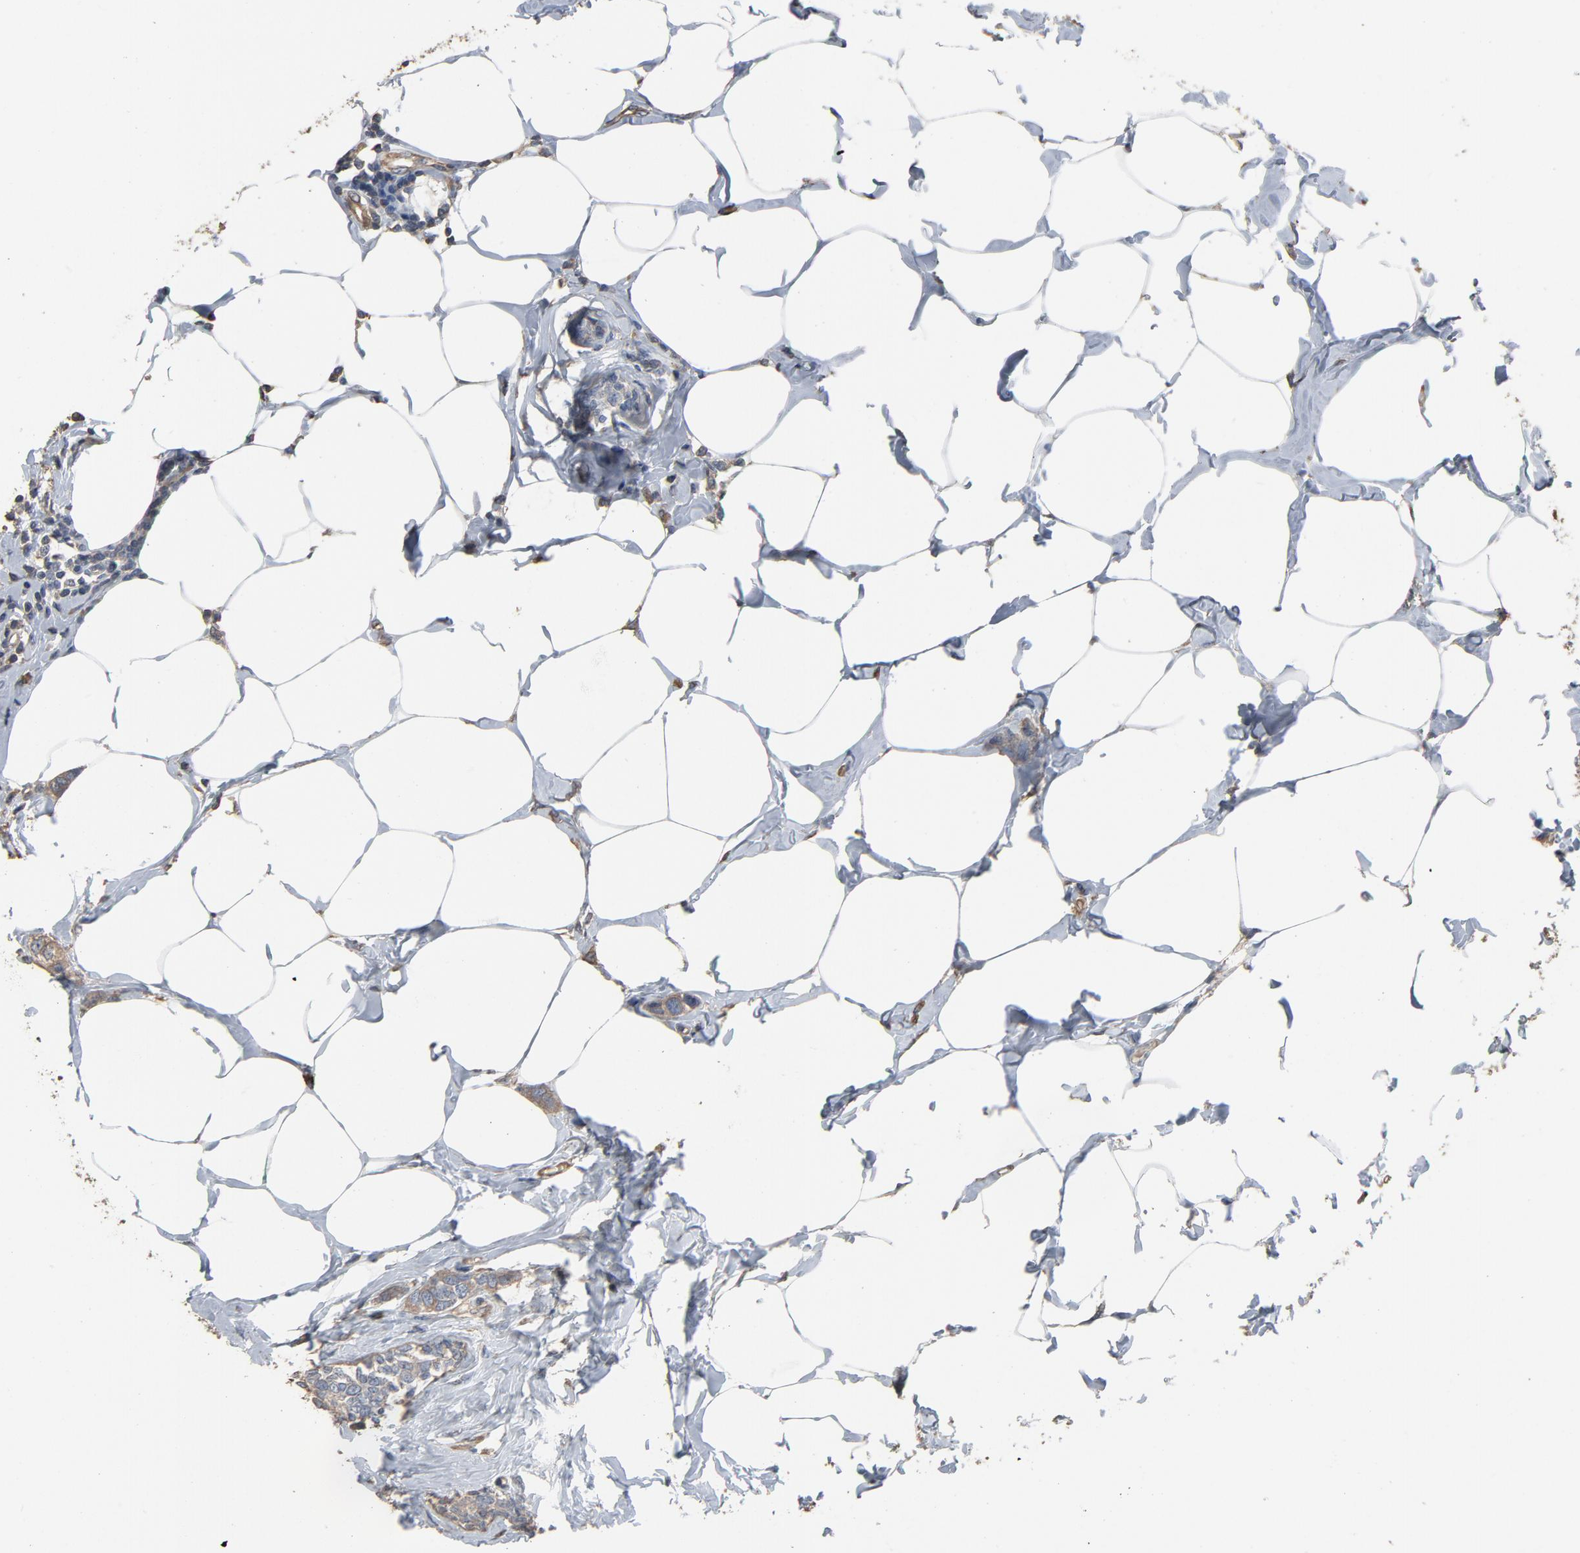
{"staining": {"intensity": "weak", "quantity": "25%-75%", "location": "cytoplasmic/membranous"}, "tissue": "breast cancer", "cell_type": "Tumor cells", "image_type": "cancer", "snomed": [{"axis": "morphology", "description": "Normal tissue, NOS"}, {"axis": "morphology", "description": "Duct carcinoma"}, {"axis": "topography", "description": "Breast"}], "caption": "Immunohistochemical staining of human breast cancer (infiltrating ductal carcinoma) demonstrates low levels of weak cytoplasmic/membranous staining in approximately 25%-75% of tumor cells.", "gene": "SOX6", "patient": {"sex": "female", "age": 50}}